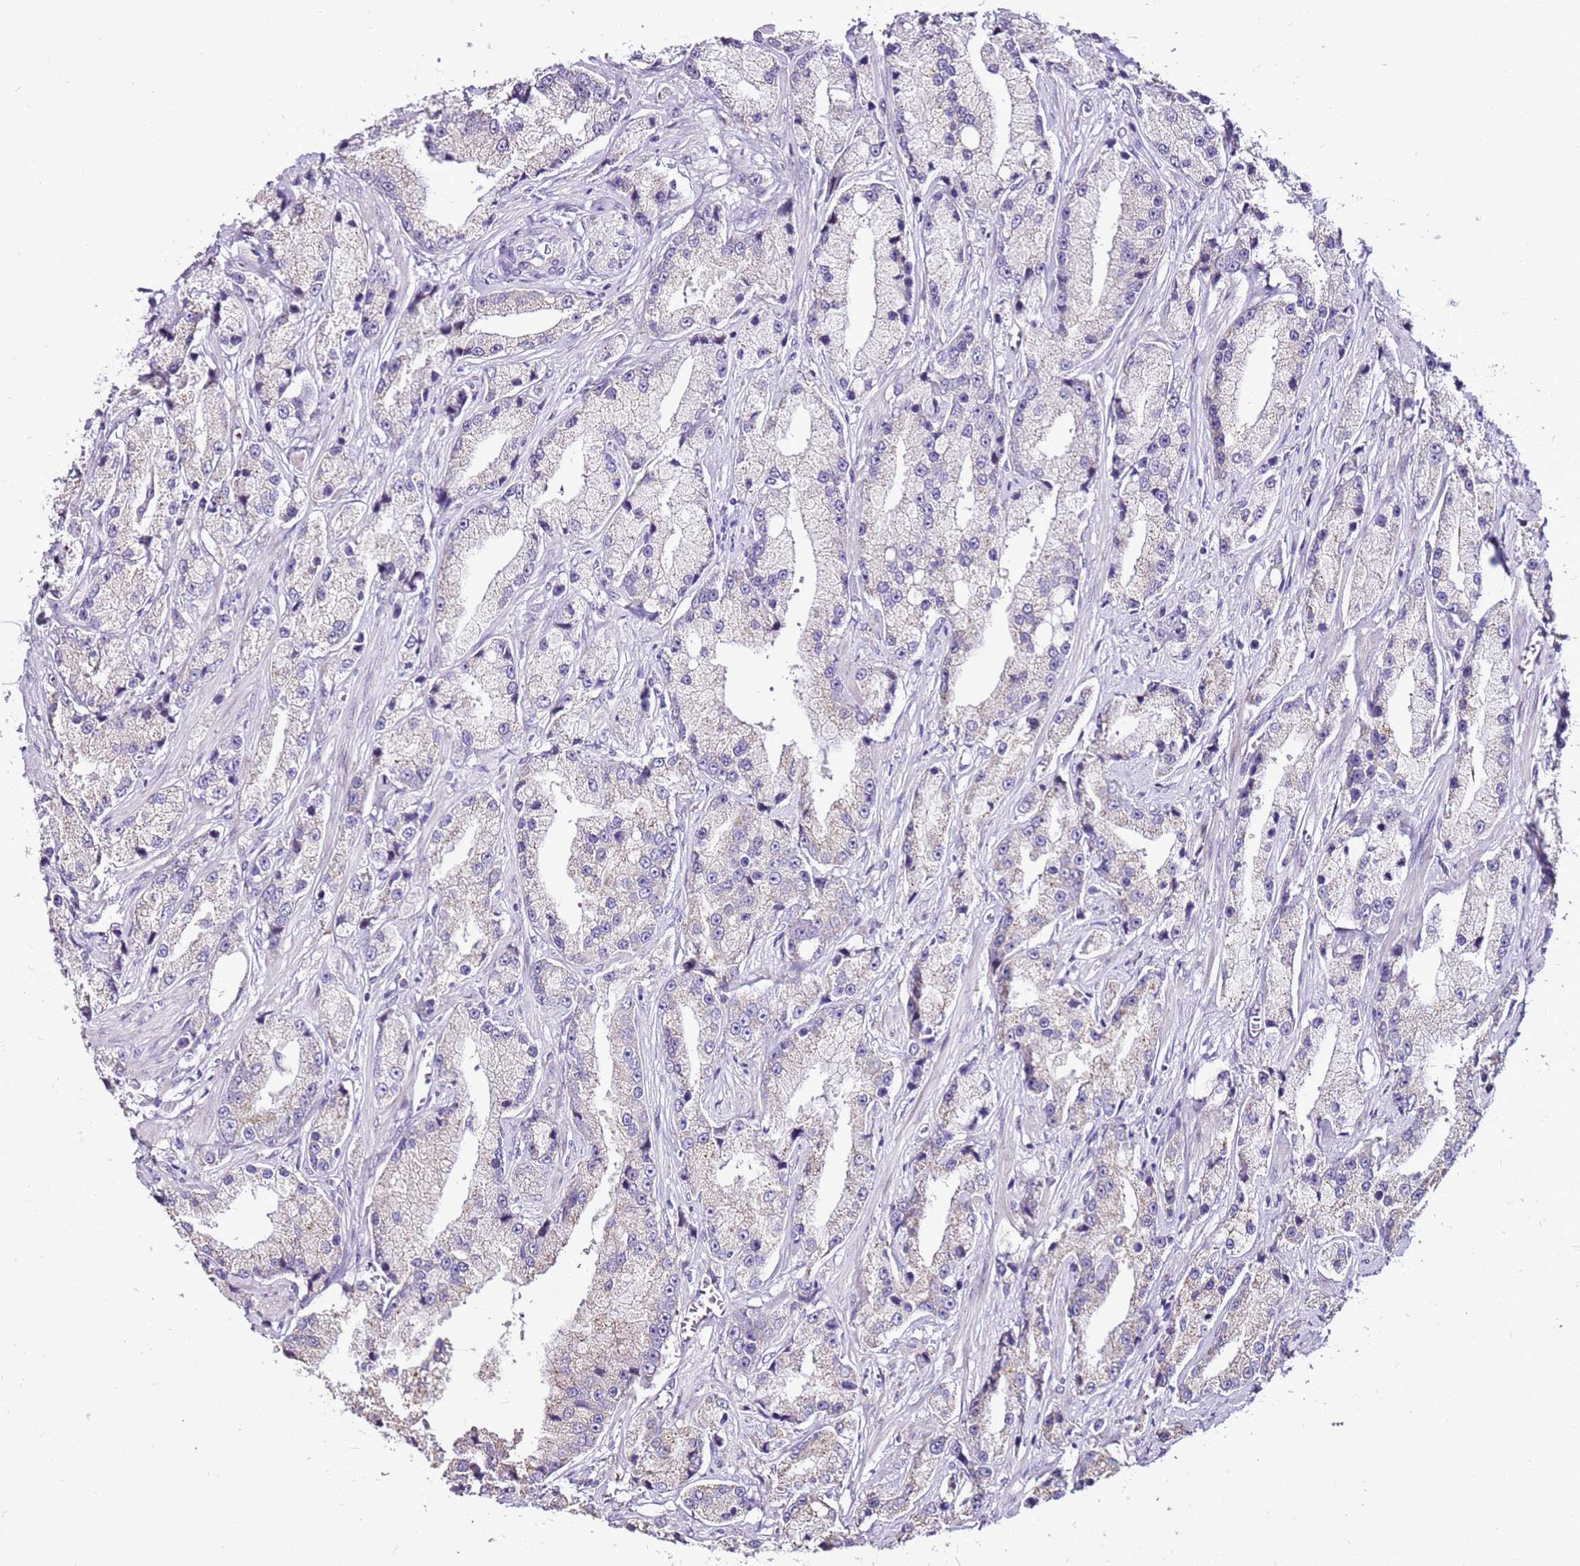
{"staining": {"intensity": "negative", "quantity": "none", "location": "none"}, "tissue": "prostate cancer", "cell_type": "Tumor cells", "image_type": "cancer", "snomed": [{"axis": "morphology", "description": "Adenocarcinoma, High grade"}, {"axis": "topography", "description": "Prostate"}], "caption": "Immunohistochemistry image of human prostate cancer stained for a protein (brown), which displays no expression in tumor cells. The staining was performed using DAB to visualize the protein expression in brown, while the nuclei were stained in blue with hematoxylin (Magnification: 20x).", "gene": "SLC38A5", "patient": {"sex": "male", "age": 74}}